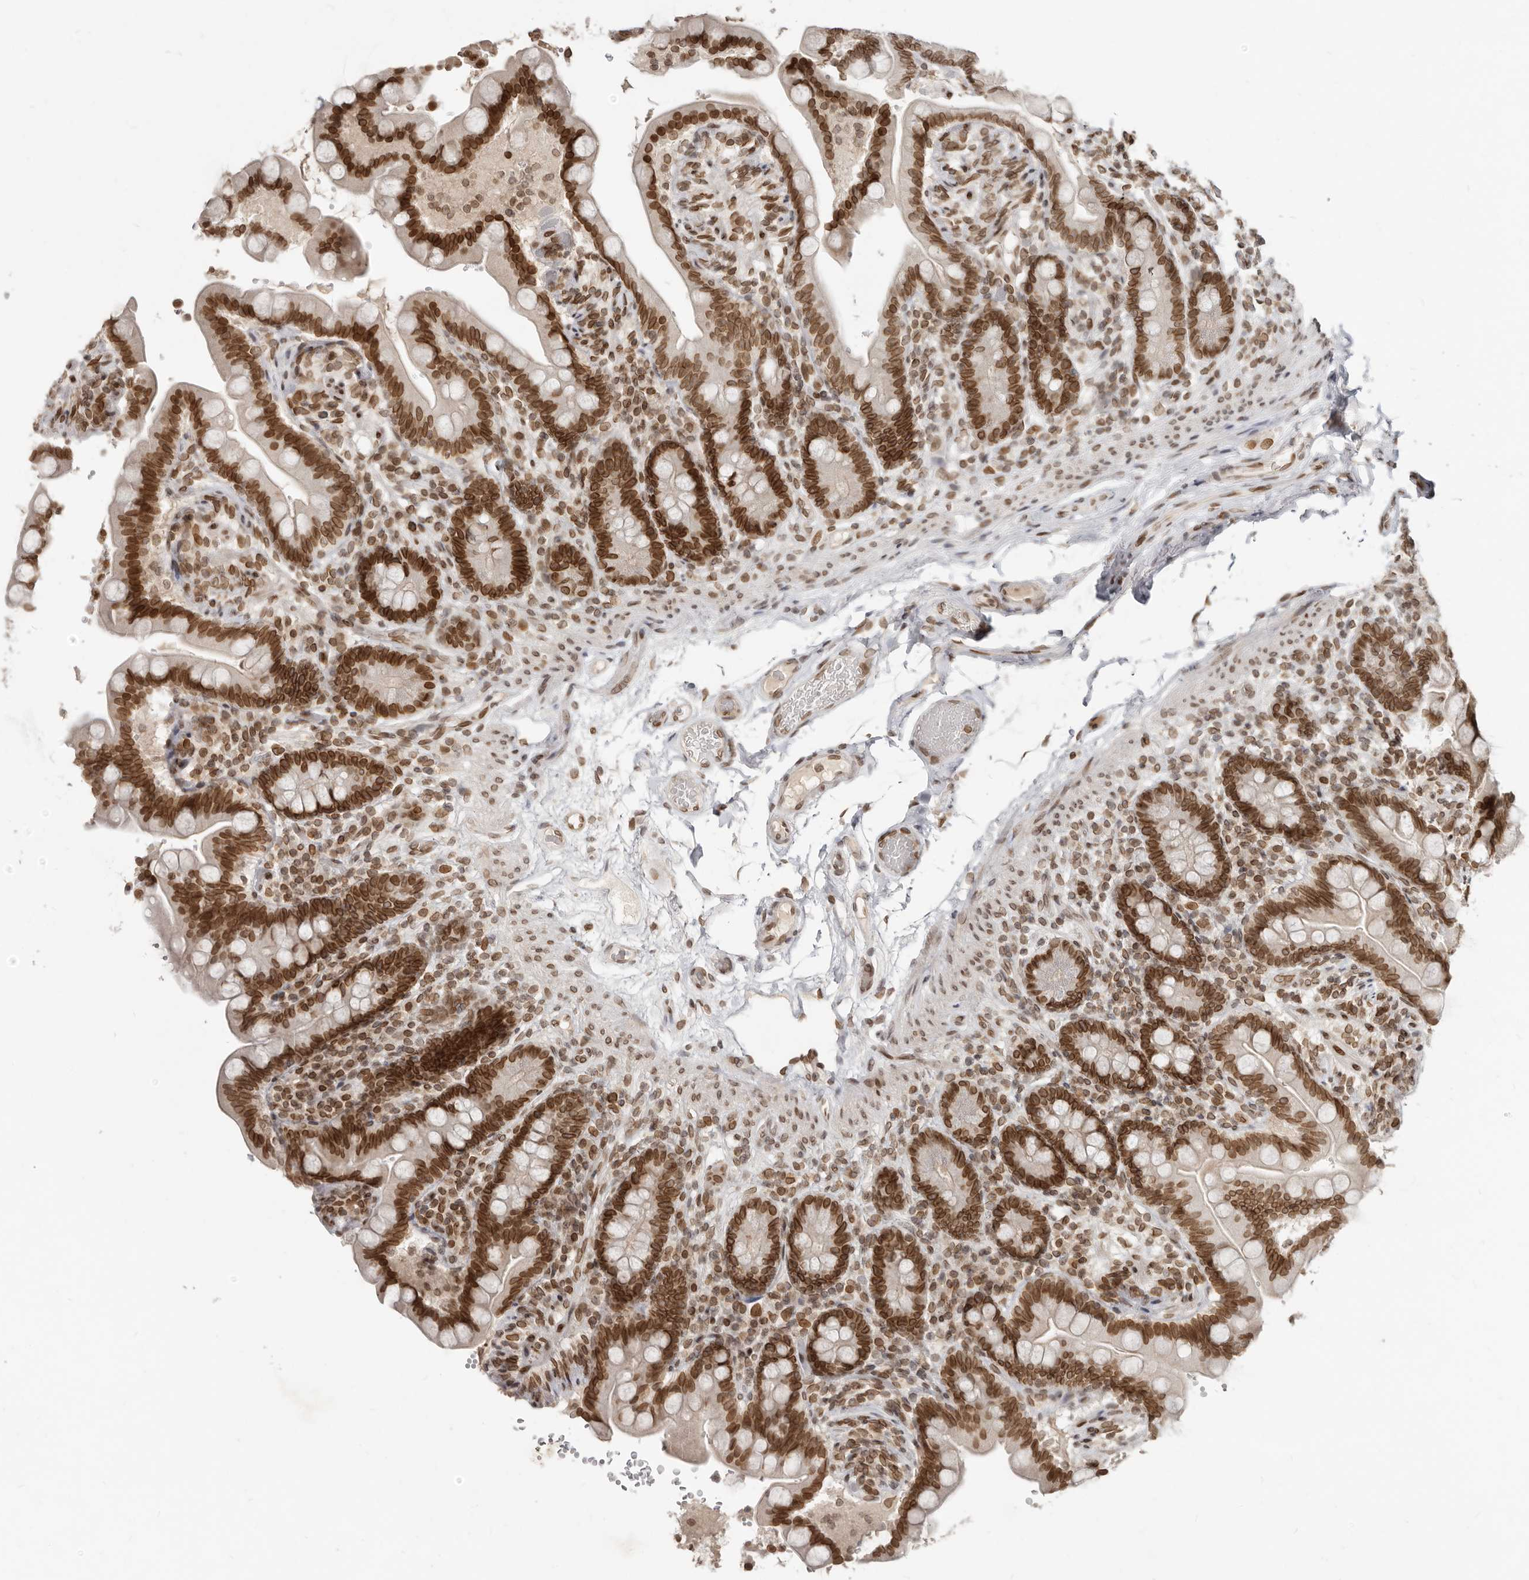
{"staining": {"intensity": "moderate", "quantity": ">75%", "location": "cytoplasmic/membranous,nuclear"}, "tissue": "colon", "cell_type": "Endothelial cells", "image_type": "normal", "snomed": [{"axis": "morphology", "description": "Normal tissue, NOS"}, {"axis": "topography", "description": "Smooth muscle"}, {"axis": "topography", "description": "Colon"}], "caption": "The image reveals a brown stain indicating the presence of a protein in the cytoplasmic/membranous,nuclear of endothelial cells in colon.", "gene": "NUP153", "patient": {"sex": "male", "age": 73}}